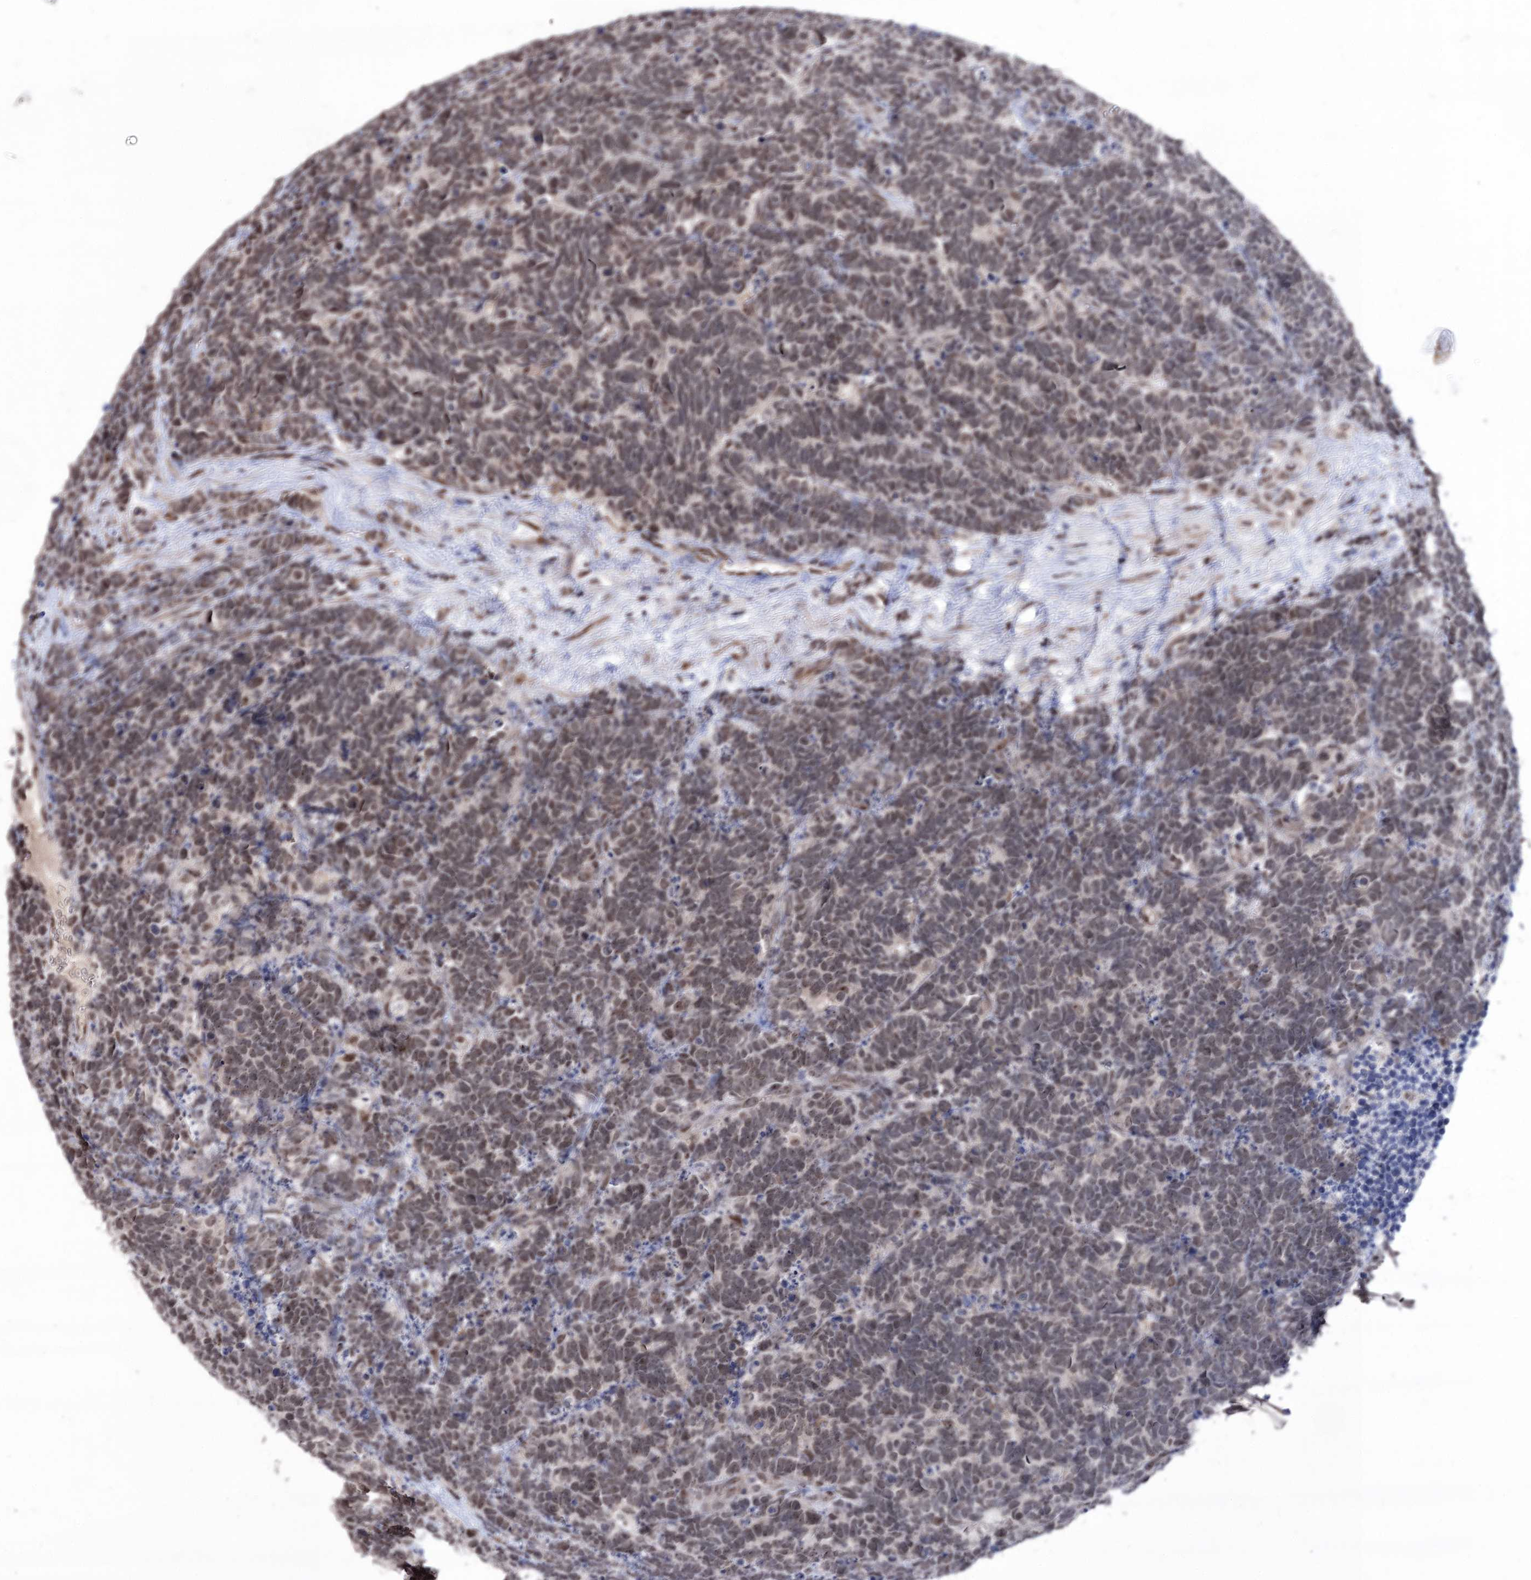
{"staining": {"intensity": "weak", "quantity": ">75%", "location": "nuclear"}, "tissue": "carcinoid", "cell_type": "Tumor cells", "image_type": "cancer", "snomed": [{"axis": "morphology", "description": "Carcinoma, NOS"}, {"axis": "morphology", "description": "Carcinoid, malignant, NOS"}, {"axis": "topography", "description": "Urinary bladder"}], "caption": "Weak nuclear protein staining is appreciated in approximately >75% of tumor cells in carcinoid.", "gene": "VGLL4", "patient": {"sex": "male", "age": 57}}